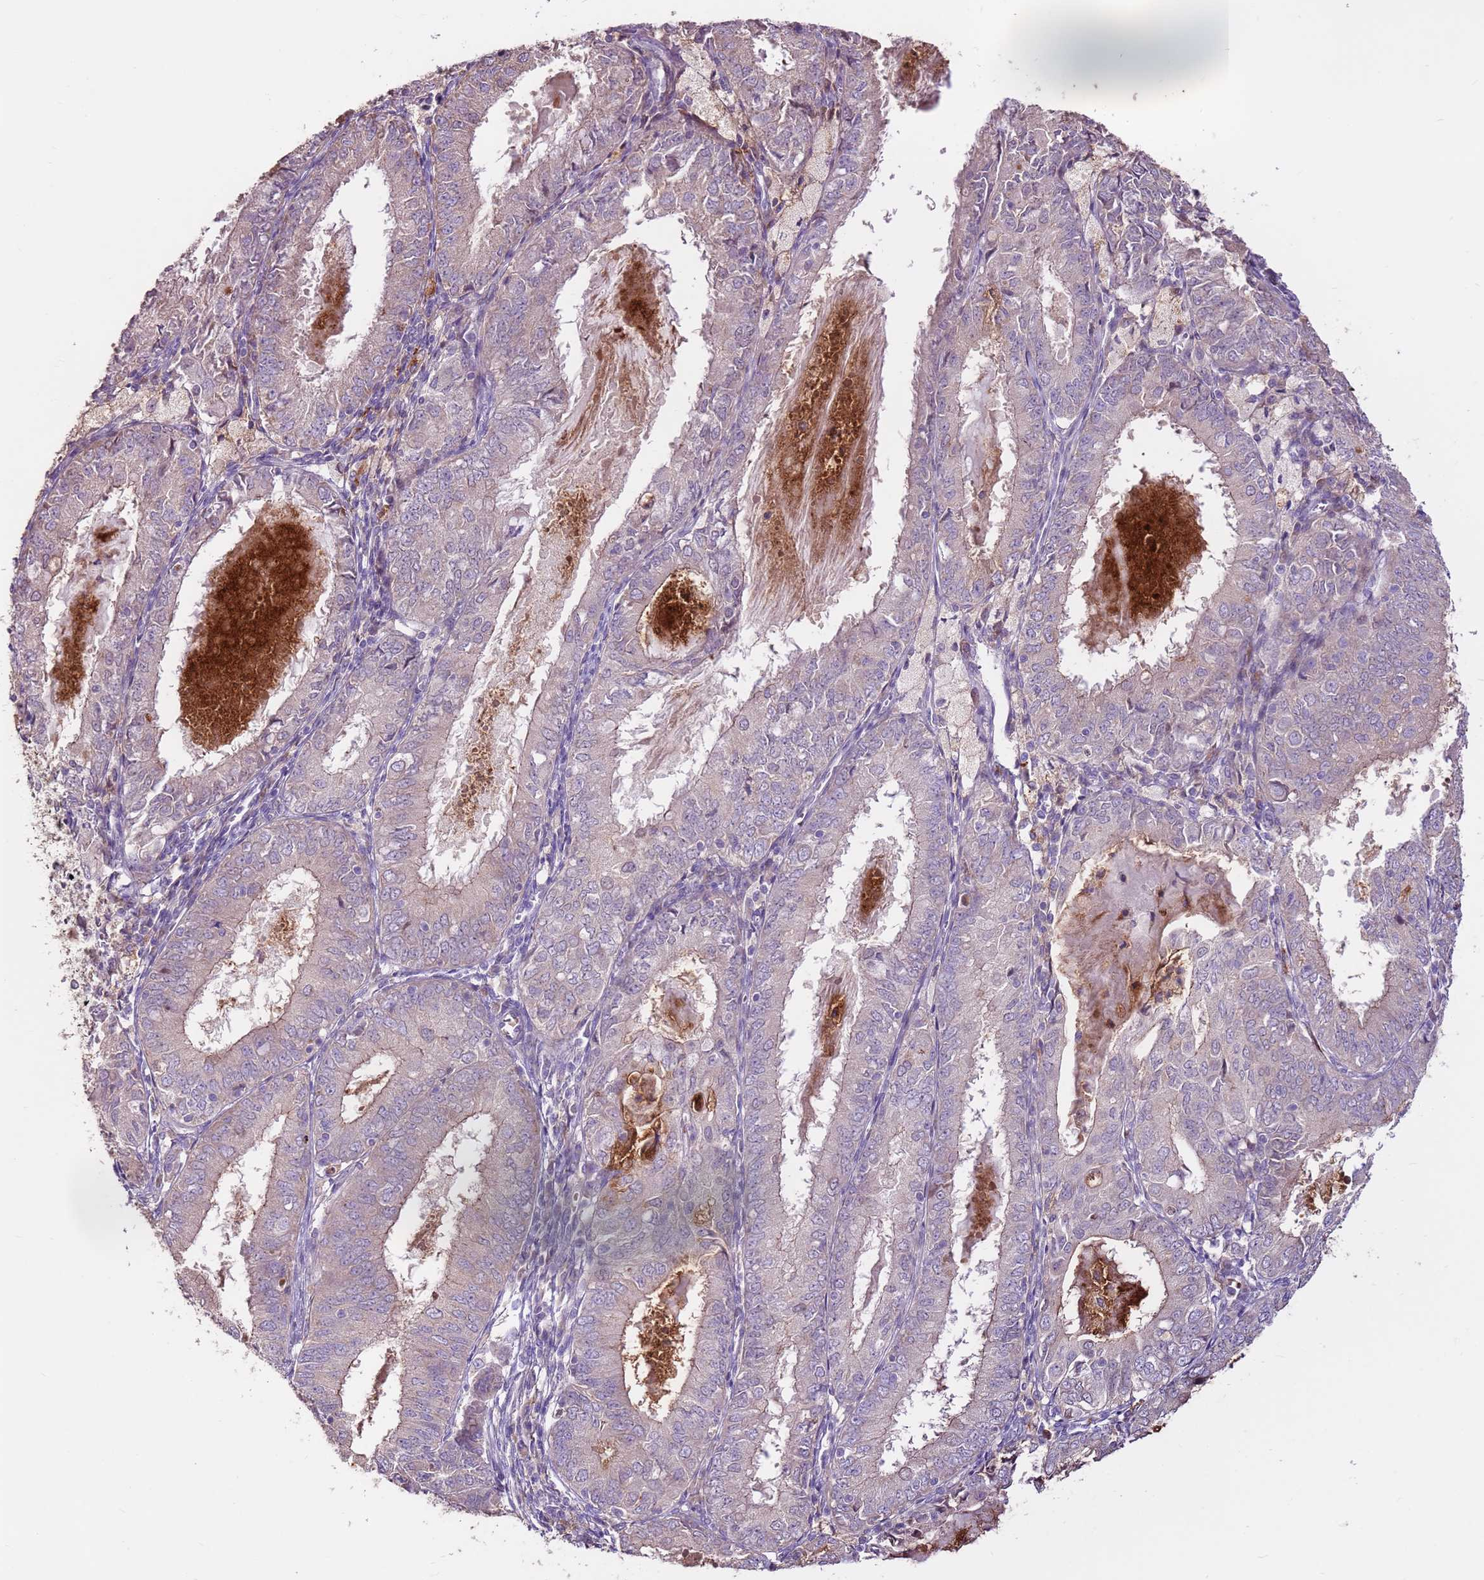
{"staining": {"intensity": "negative", "quantity": "none", "location": "none"}, "tissue": "endometrial cancer", "cell_type": "Tumor cells", "image_type": "cancer", "snomed": [{"axis": "morphology", "description": "Adenocarcinoma, NOS"}, {"axis": "topography", "description": "Endometrium"}], "caption": "A histopathology image of human endometrial cancer (adenocarcinoma) is negative for staining in tumor cells.", "gene": "LGI4", "patient": {"sex": "female", "age": 57}}